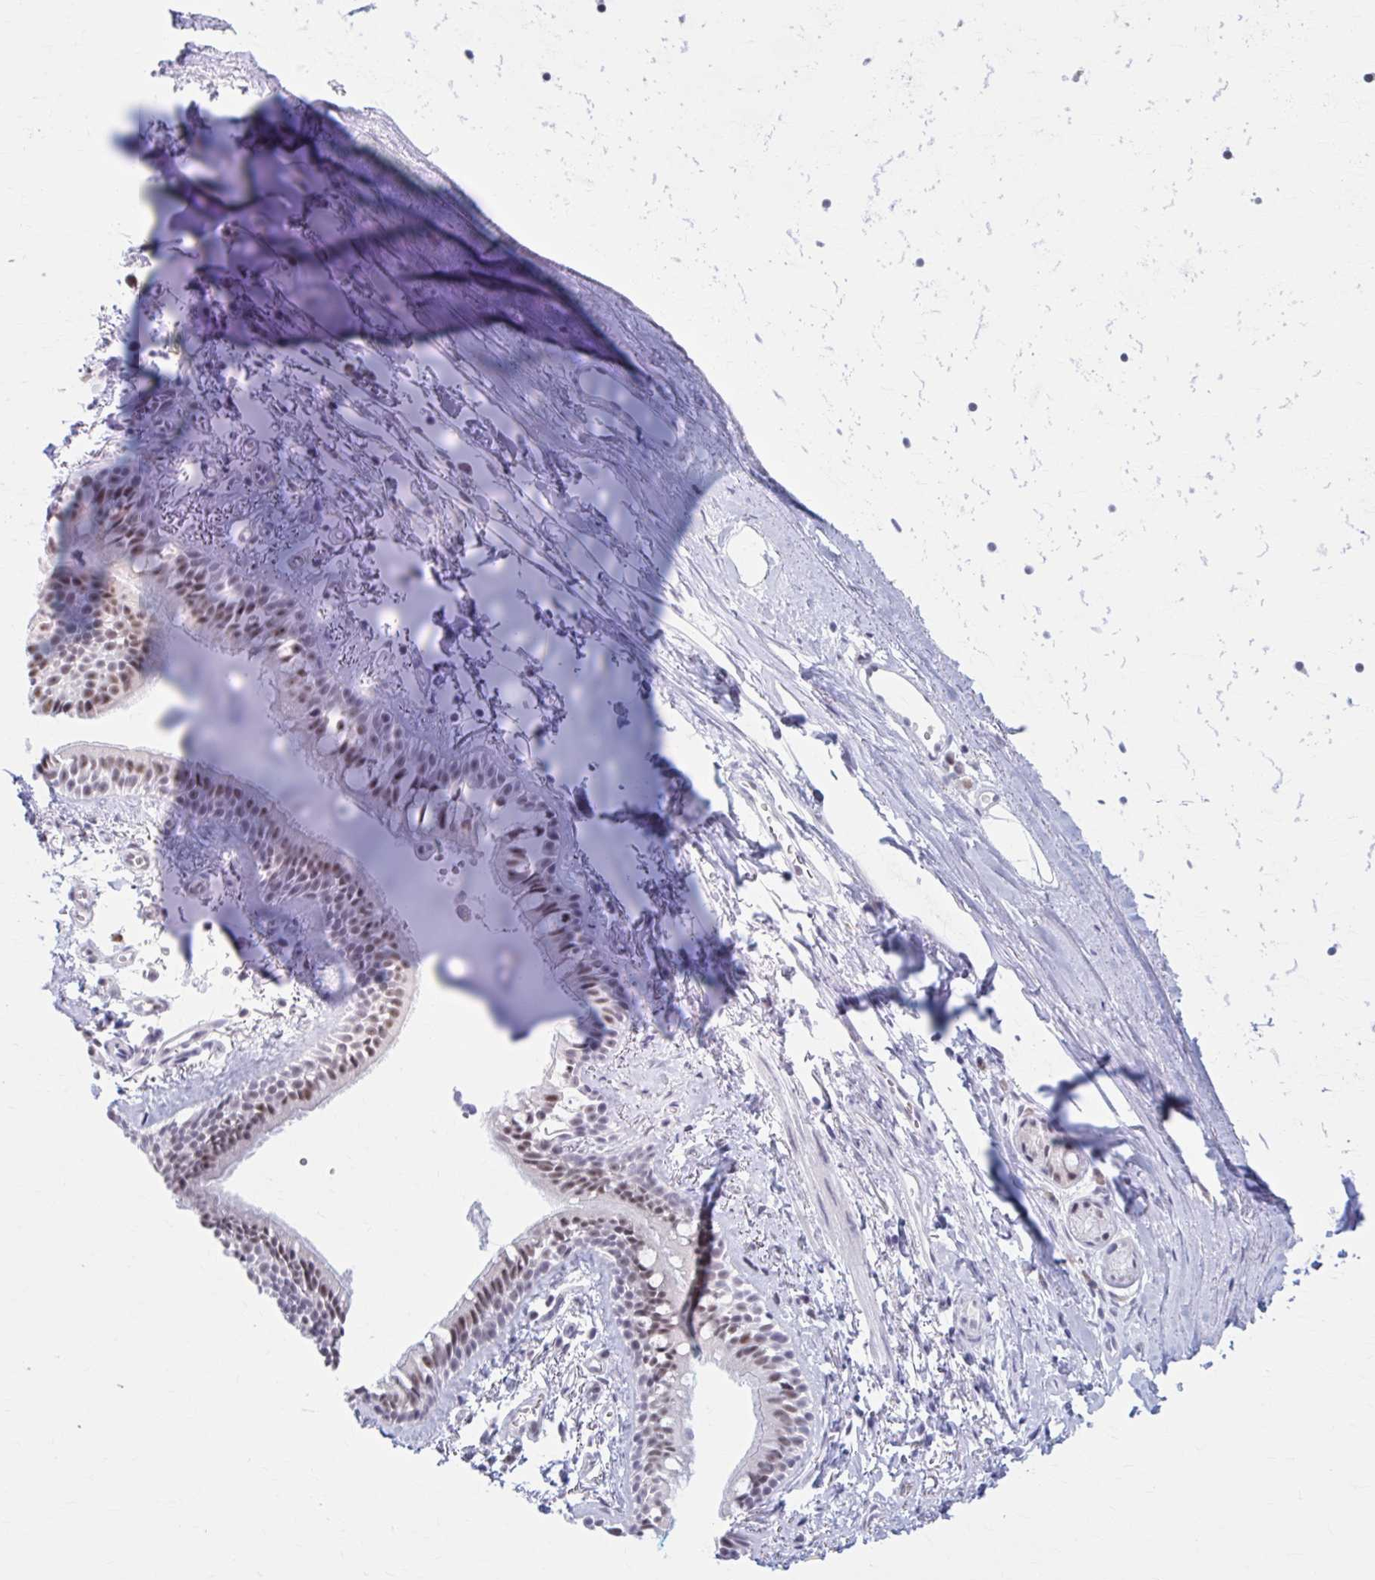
{"staining": {"intensity": "moderate", "quantity": "25%-75%", "location": "nuclear"}, "tissue": "bronchus", "cell_type": "Respiratory epithelial cells", "image_type": "normal", "snomed": [{"axis": "morphology", "description": "Normal tissue, NOS"}, {"axis": "topography", "description": "Cartilage tissue"}, {"axis": "topography", "description": "Bronchus"}, {"axis": "topography", "description": "Peripheral nerve tissue"}], "caption": "A brown stain highlights moderate nuclear expression of a protein in respiratory epithelial cells of benign human bronchus. The protein of interest is shown in brown color, while the nuclei are stained blue.", "gene": "CCDC105", "patient": {"sex": "female", "age": 59}}